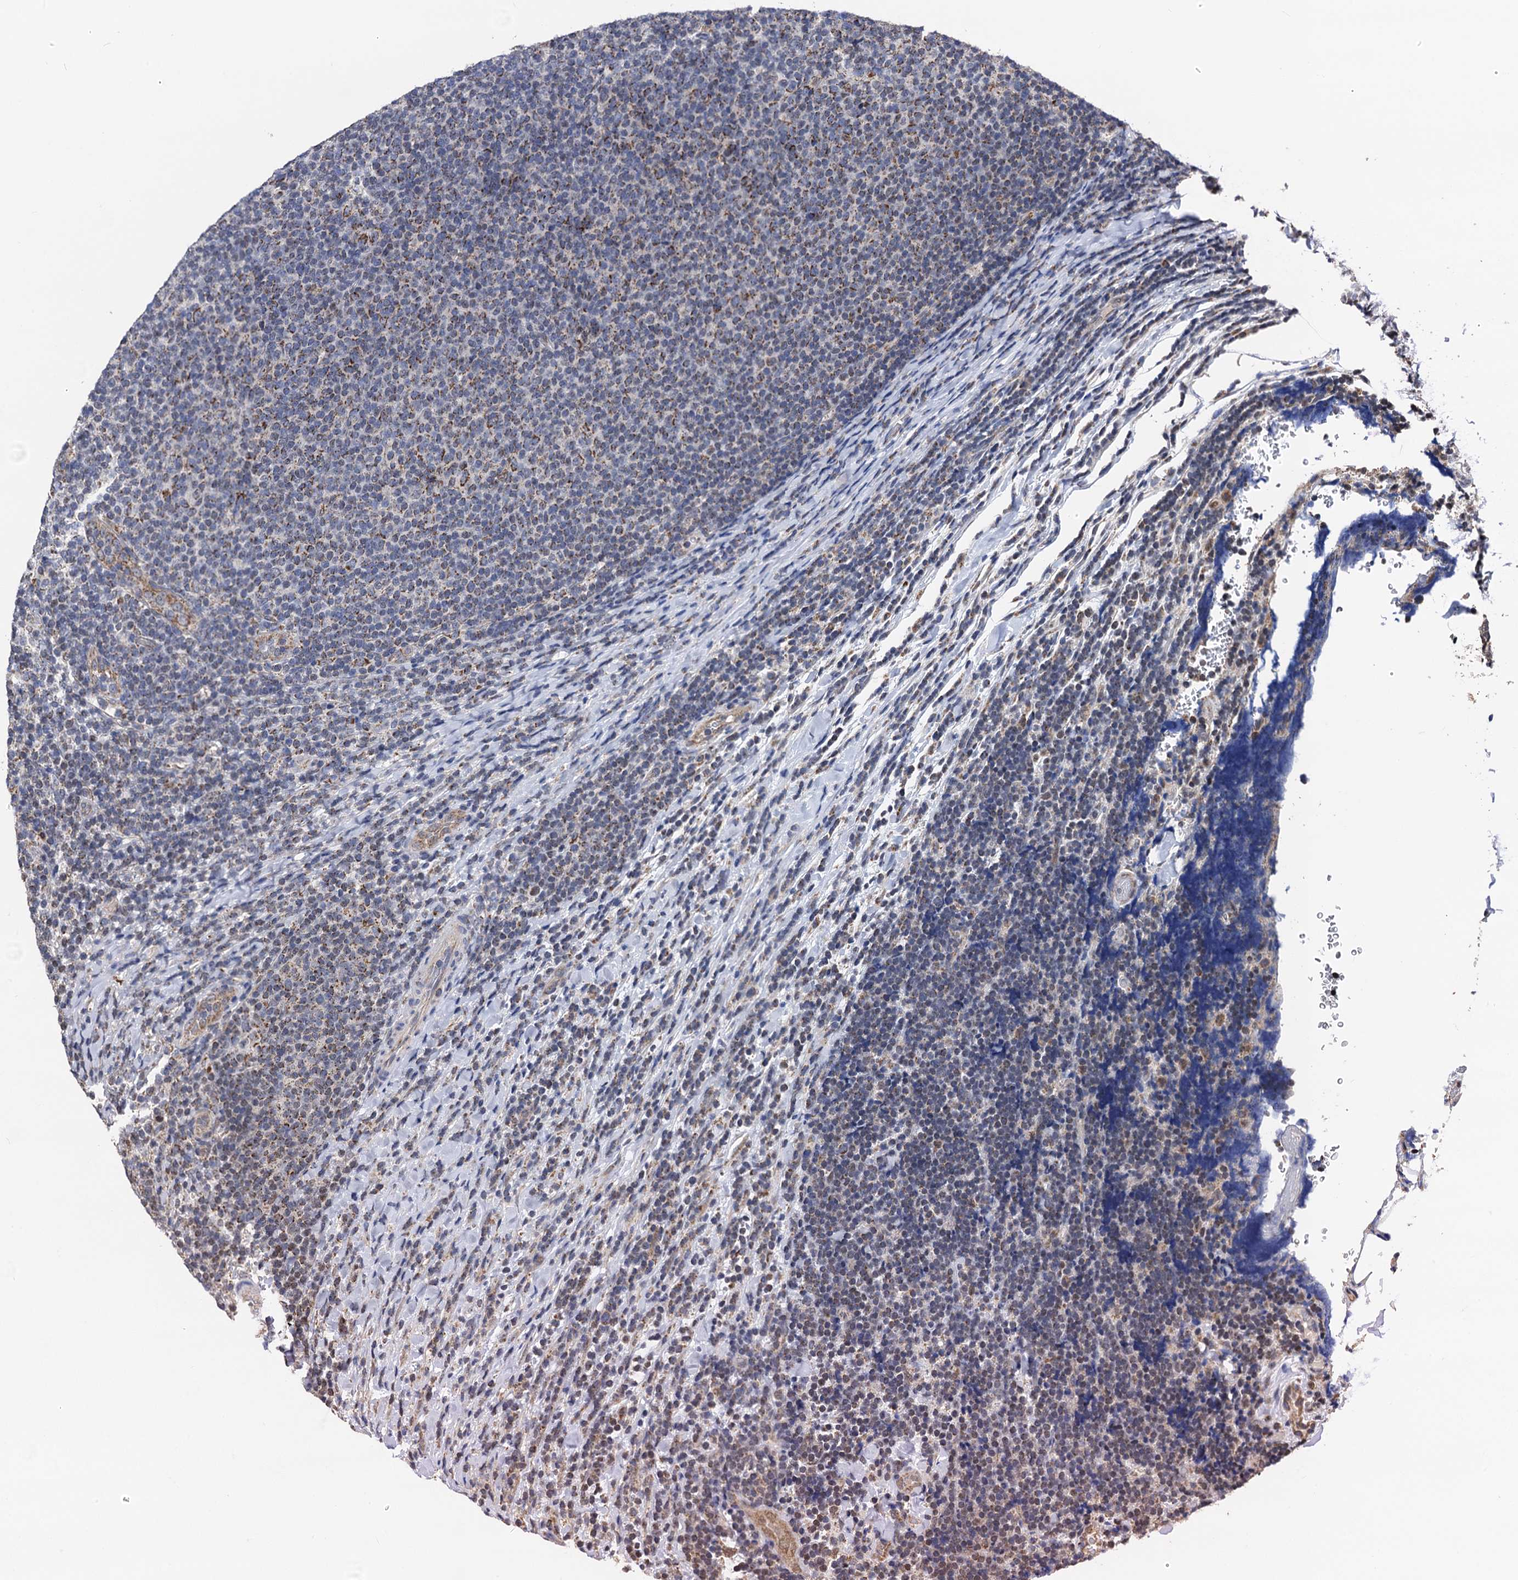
{"staining": {"intensity": "moderate", "quantity": ">75%", "location": "cytoplasmic/membranous"}, "tissue": "lymphoma", "cell_type": "Tumor cells", "image_type": "cancer", "snomed": [{"axis": "morphology", "description": "Malignant lymphoma, non-Hodgkin's type, Low grade"}, {"axis": "topography", "description": "Lymph node"}], "caption": "Immunohistochemistry (IHC) (DAB (3,3'-diaminobenzidine)) staining of lymphoma displays moderate cytoplasmic/membranous protein positivity in approximately >75% of tumor cells.", "gene": "PTCD3", "patient": {"sex": "male", "age": 66}}